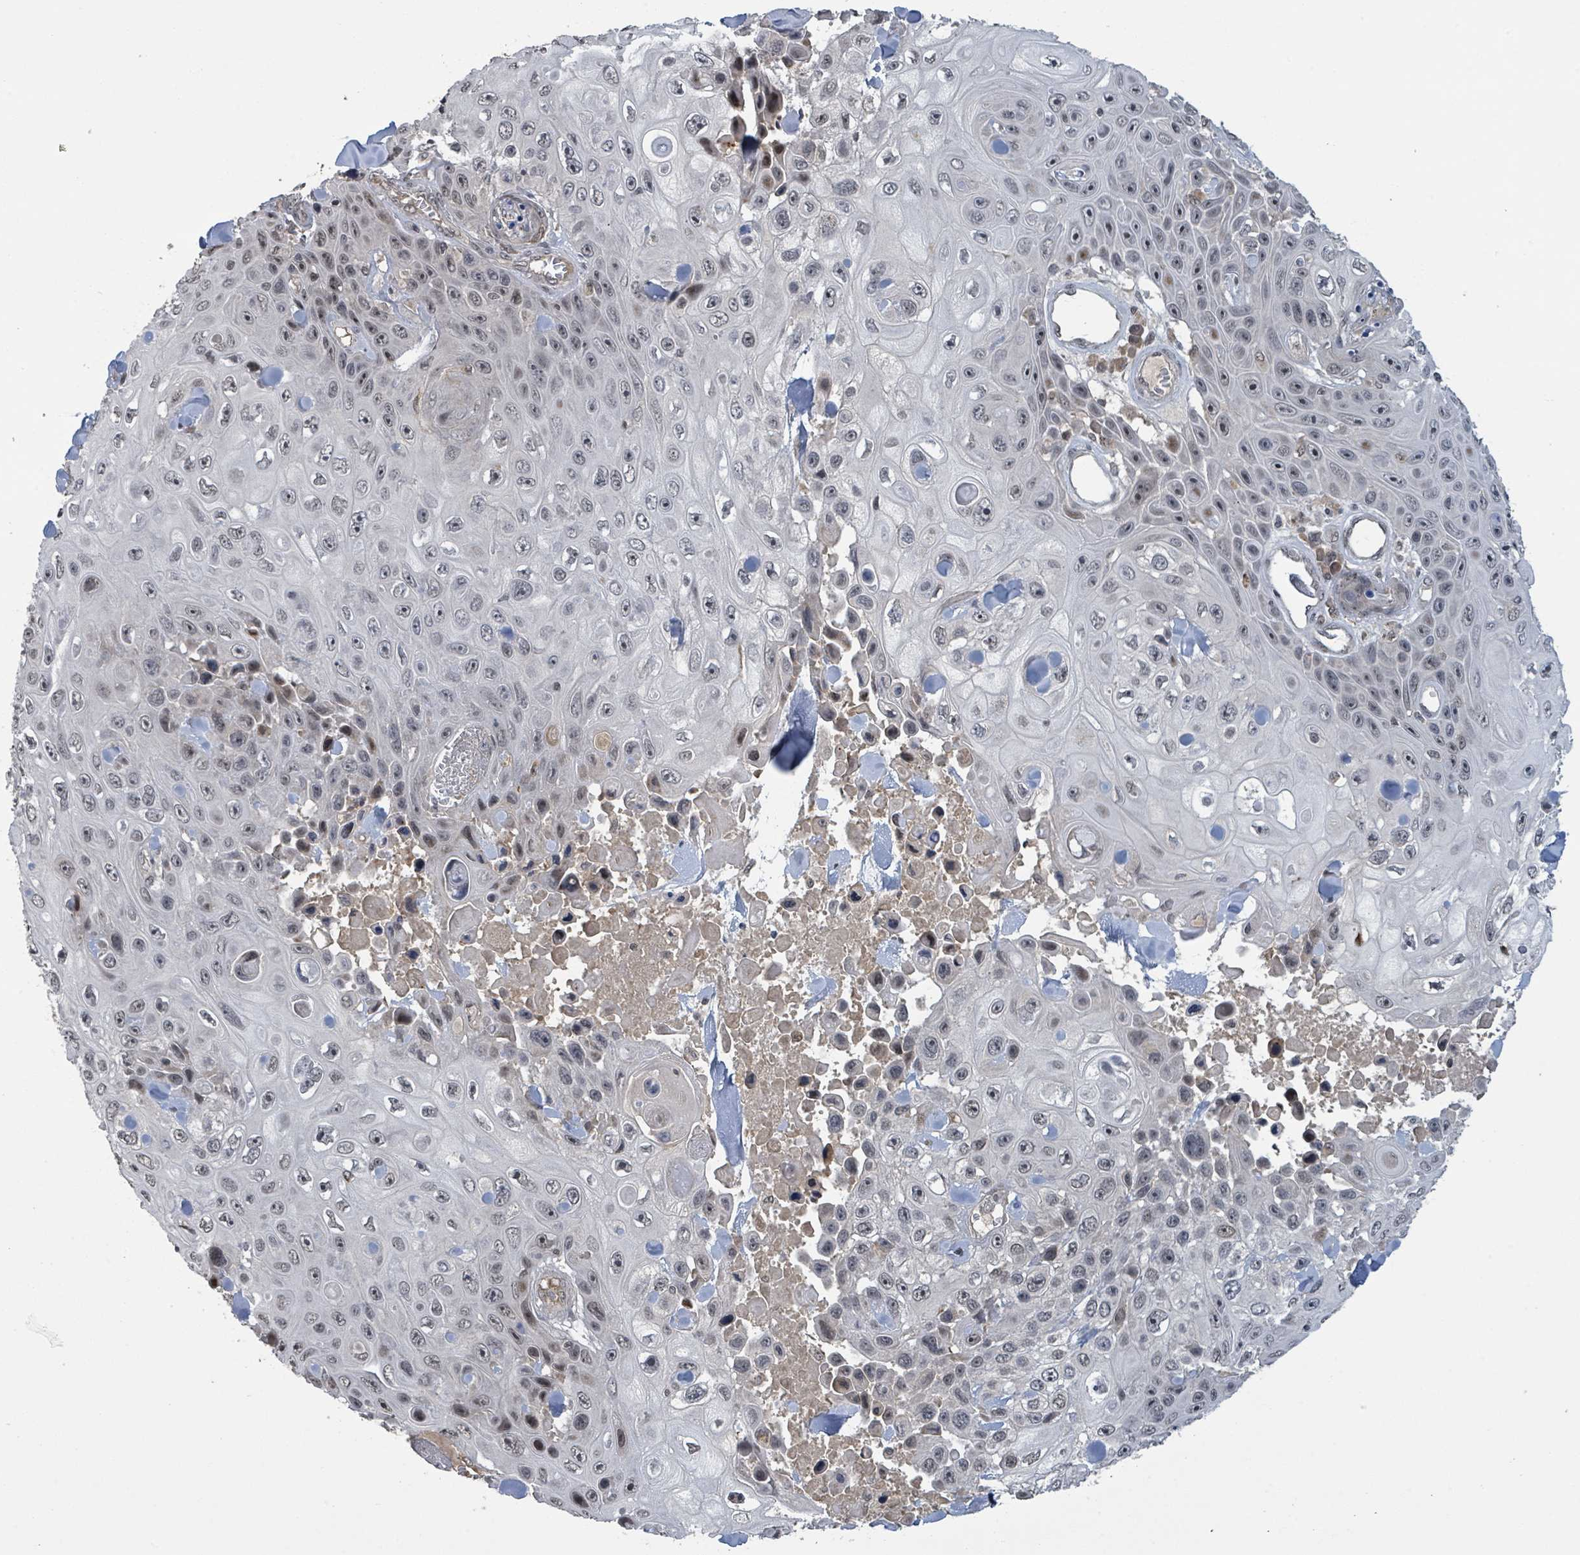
{"staining": {"intensity": "moderate", "quantity": "<25%", "location": "nuclear"}, "tissue": "skin cancer", "cell_type": "Tumor cells", "image_type": "cancer", "snomed": [{"axis": "morphology", "description": "Squamous cell carcinoma, NOS"}, {"axis": "topography", "description": "Skin"}], "caption": "A brown stain labels moderate nuclear expression of a protein in human skin squamous cell carcinoma tumor cells.", "gene": "ZBTB14", "patient": {"sex": "male", "age": 82}}